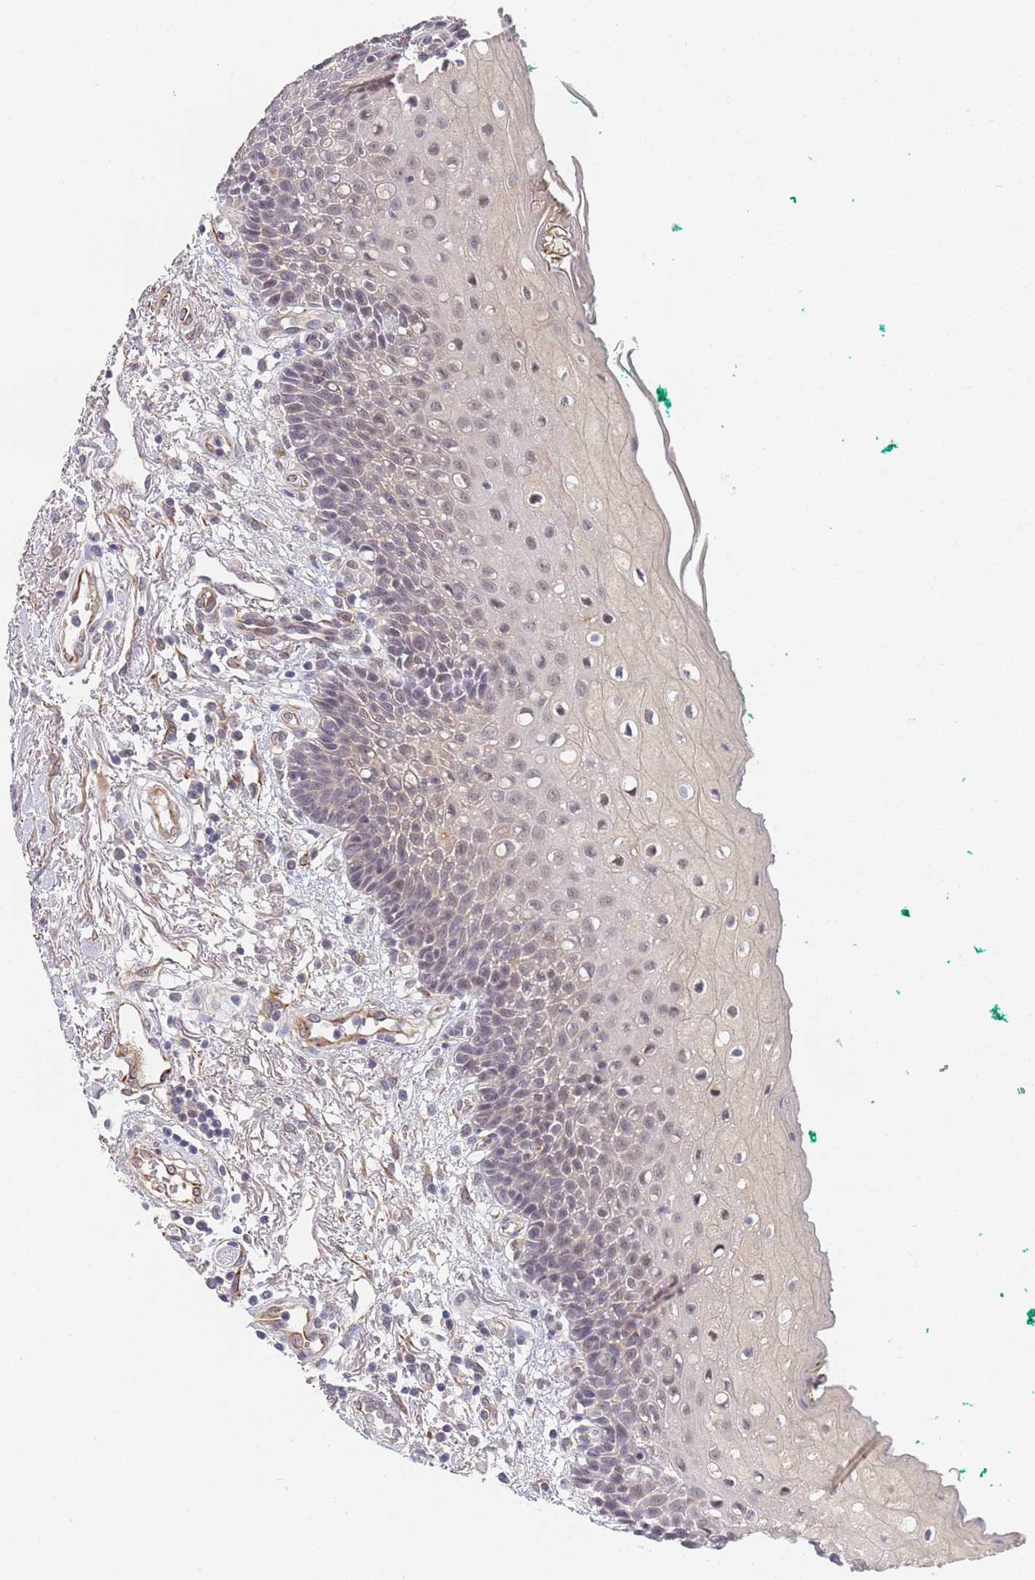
{"staining": {"intensity": "weak", "quantity": "25%-75%", "location": "nuclear"}, "tissue": "oral mucosa", "cell_type": "Squamous epithelial cells", "image_type": "normal", "snomed": [{"axis": "morphology", "description": "Normal tissue, NOS"}, {"axis": "morphology", "description": "Squamous cell carcinoma, NOS"}, {"axis": "topography", "description": "Oral tissue"}, {"axis": "topography", "description": "Tounge, NOS"}, {"axis": "topography", "description": "Head-Neck"}], "caption": "A photomicrograph showing weak nuclear expression in about 25%-75% of squamous epithelial cells in normal oral mucosa, as visualized by brown immunohistochemical staining.", "gene": "B4GALT4", "patient": {"sex": "male", "age": 79}}